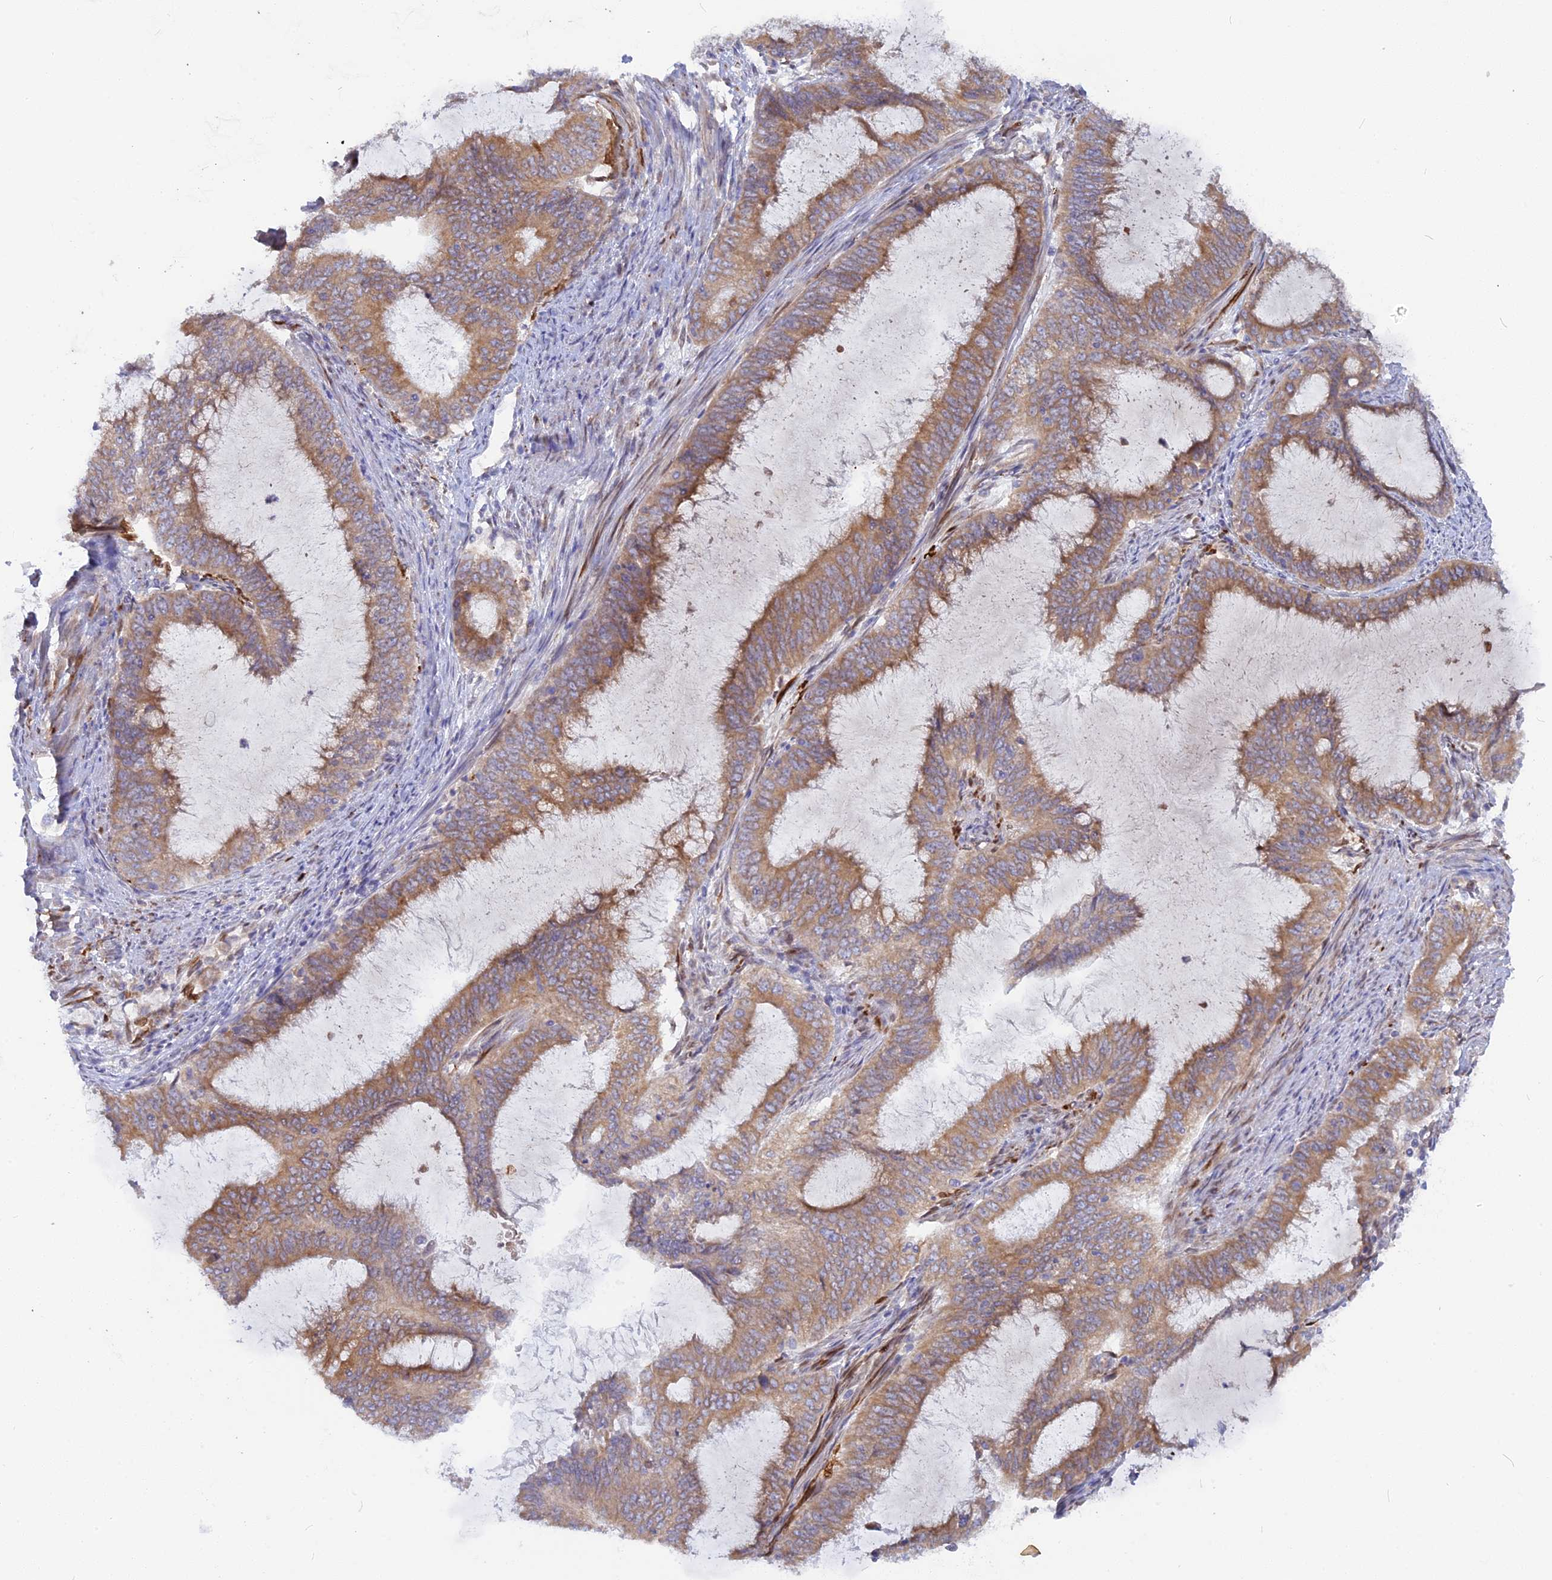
{"staining": {"intensity": "moderate", "quantity": ">75%", "location": "cytoplasmic/membranous"}, "tissue": "endometrial cancer", "cell_type": "Tumor cells", "image_type": "cancer", "snomed": [{"axis": "morphology", "description": "Adenocarcinoma, NOS"}, {"axis": "topography", "description": "Endometrium"}], "caption": "Protein staining of endometrial cancer (adenocarcinoma) tissue displays moderate cytoplasmic/membranous expression in approximately >75% of tumor cells.", "gene": "TLCD1", "patient": {"sex": "female", "age": 51}}